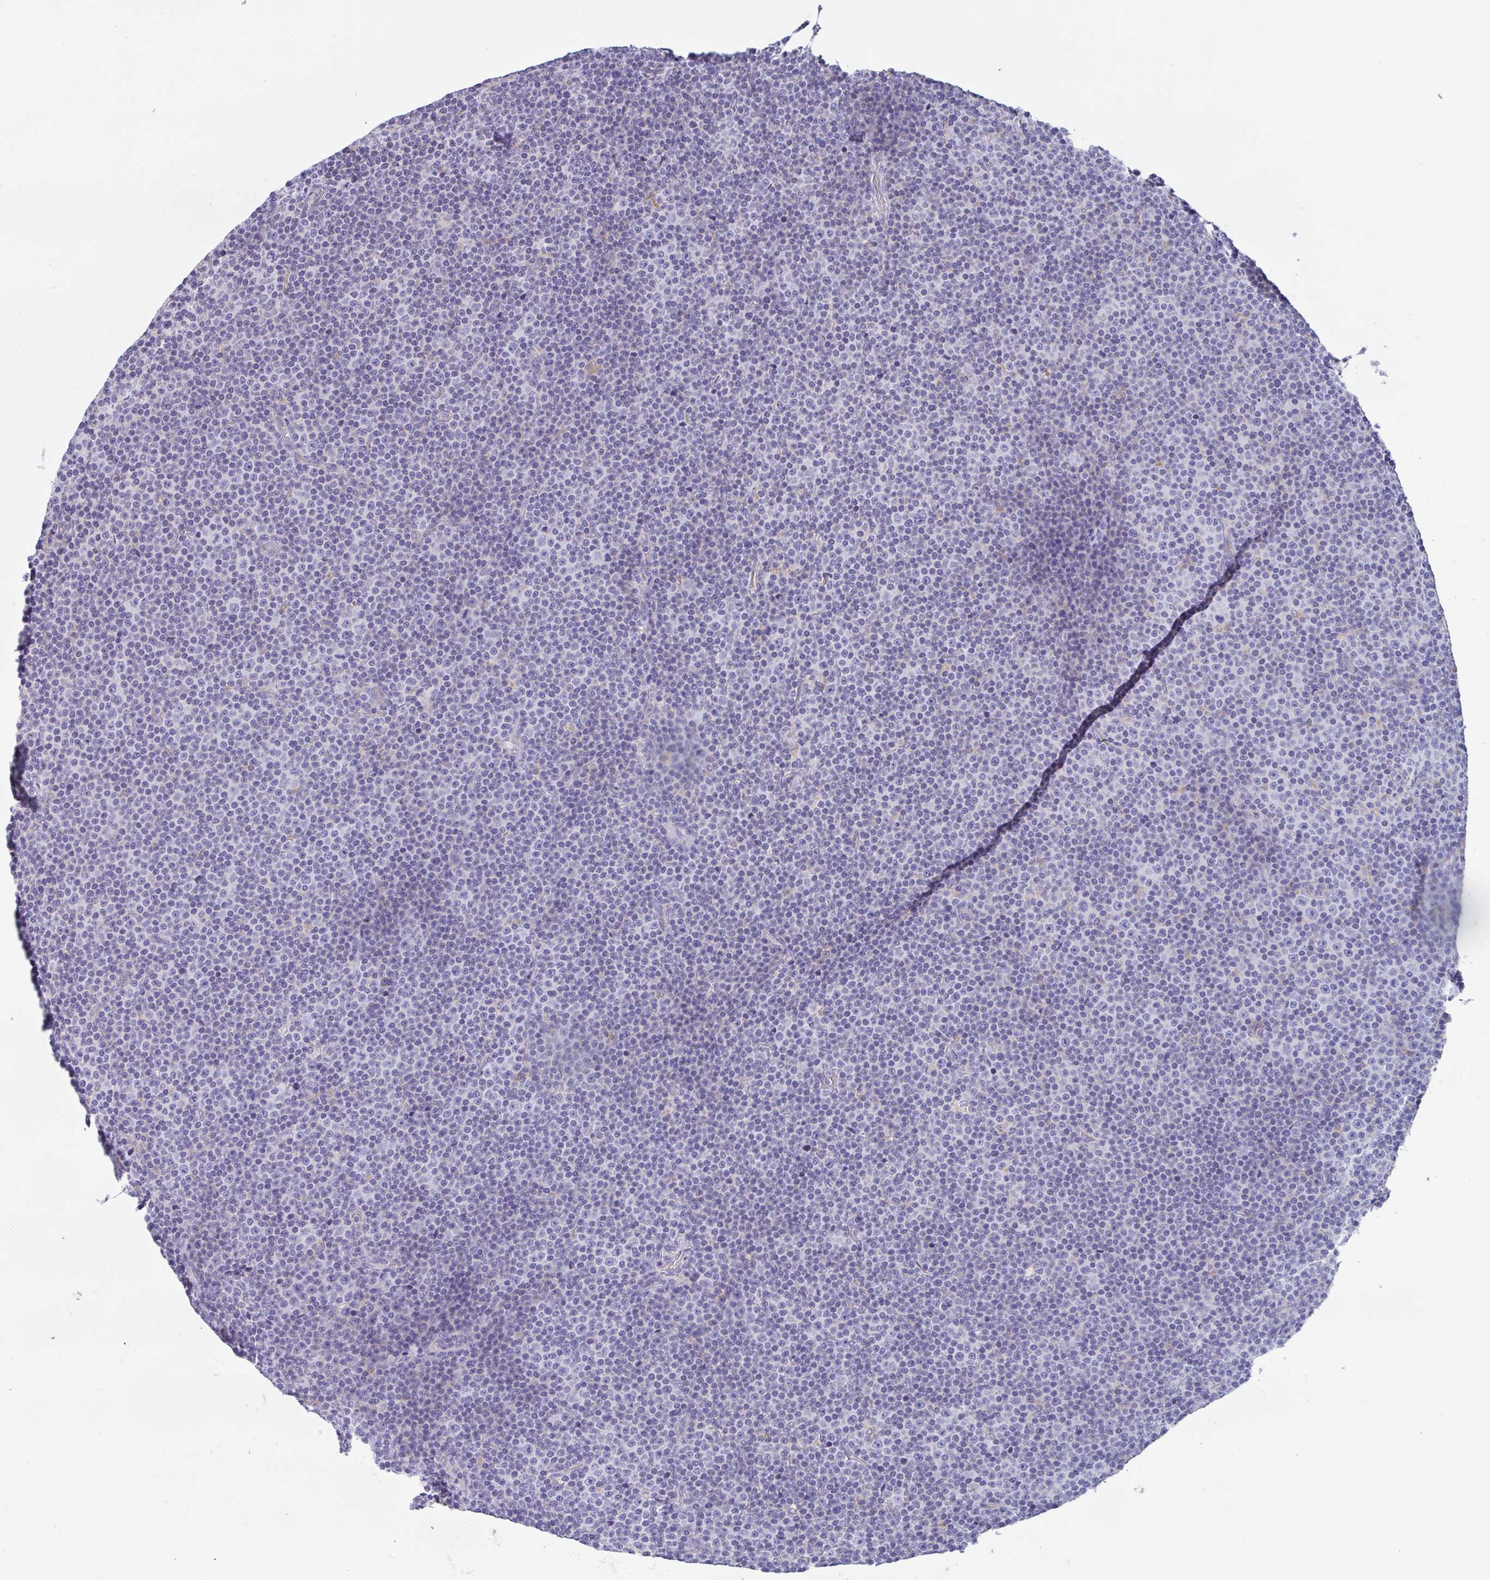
{"staining": {"intensity": "negative", "quantity": "none", "location": "none"}, "tissue": "lymphoma", "cell_type": "Tumor cells", "image_type": "cancer", "snomed": [{"axis": "morphology", "description": "Malignant lymphoma, non-Hodgkin's type, Low grade"}, {"axis": "topography", "description": "Lymph node"}], "caption": "Tumor cells show no significant expression in lymphoma.", "gene": "TFAP2C", "patient": {"sex": "female", "age": 67}}